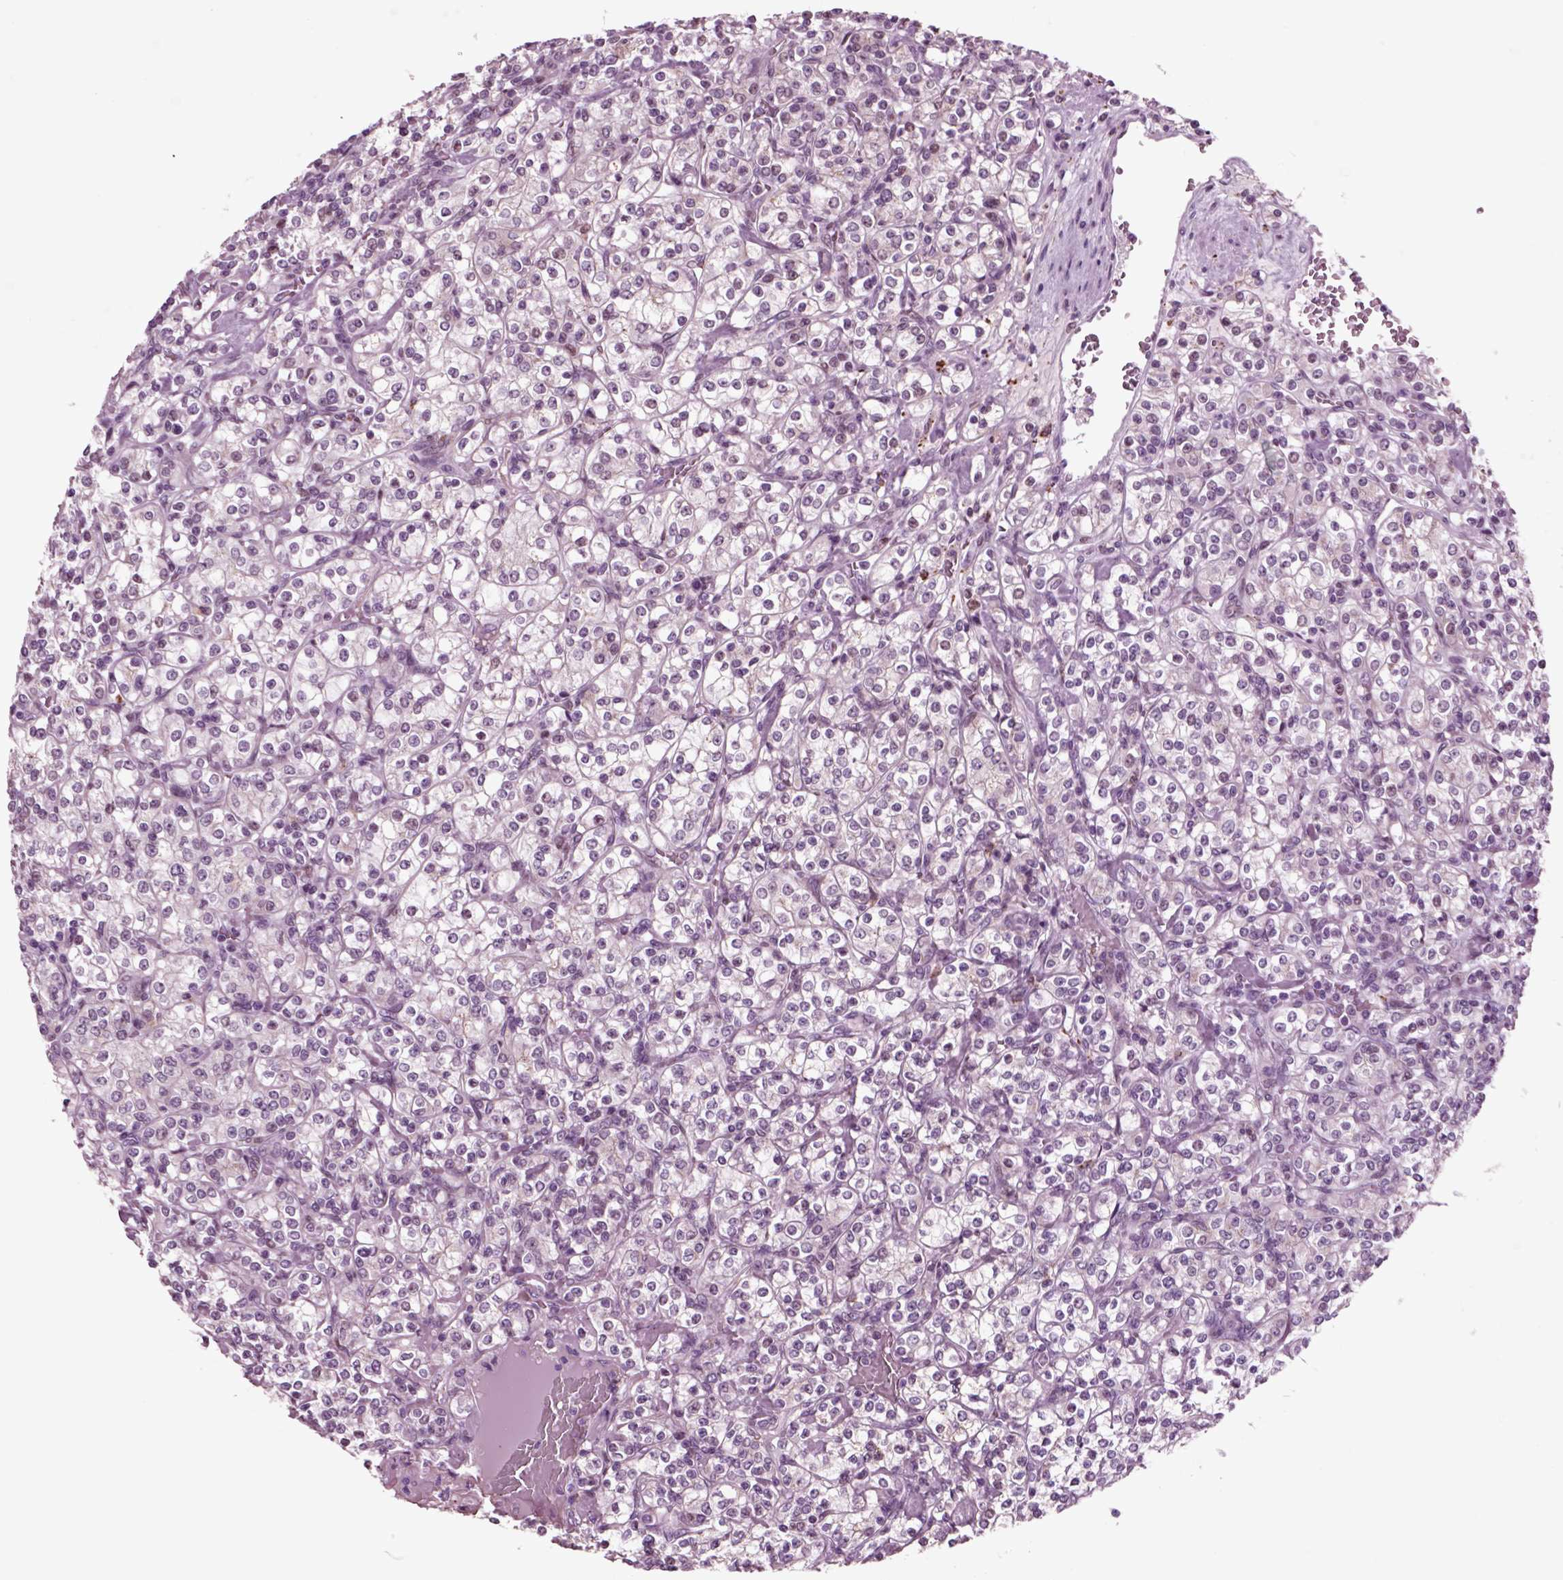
{"staining": {"intensity": "negative", "quantity": "none", "location": "none"}, "tissue": "renal cancer", "cell_type": "Tumor cells", "image_type": "cancer", "snomed": [{"axis": "morphology", "description": "Adenocarcinoma, NOS"}, {"axis": "topography", "description": "Kidney"}], "caption": "This is an immunohistochemistry image of human renal cancer. There is no expression in tumor cells.", "gene": "CHGB", "patient": {"sex": "male", "age": 77}}